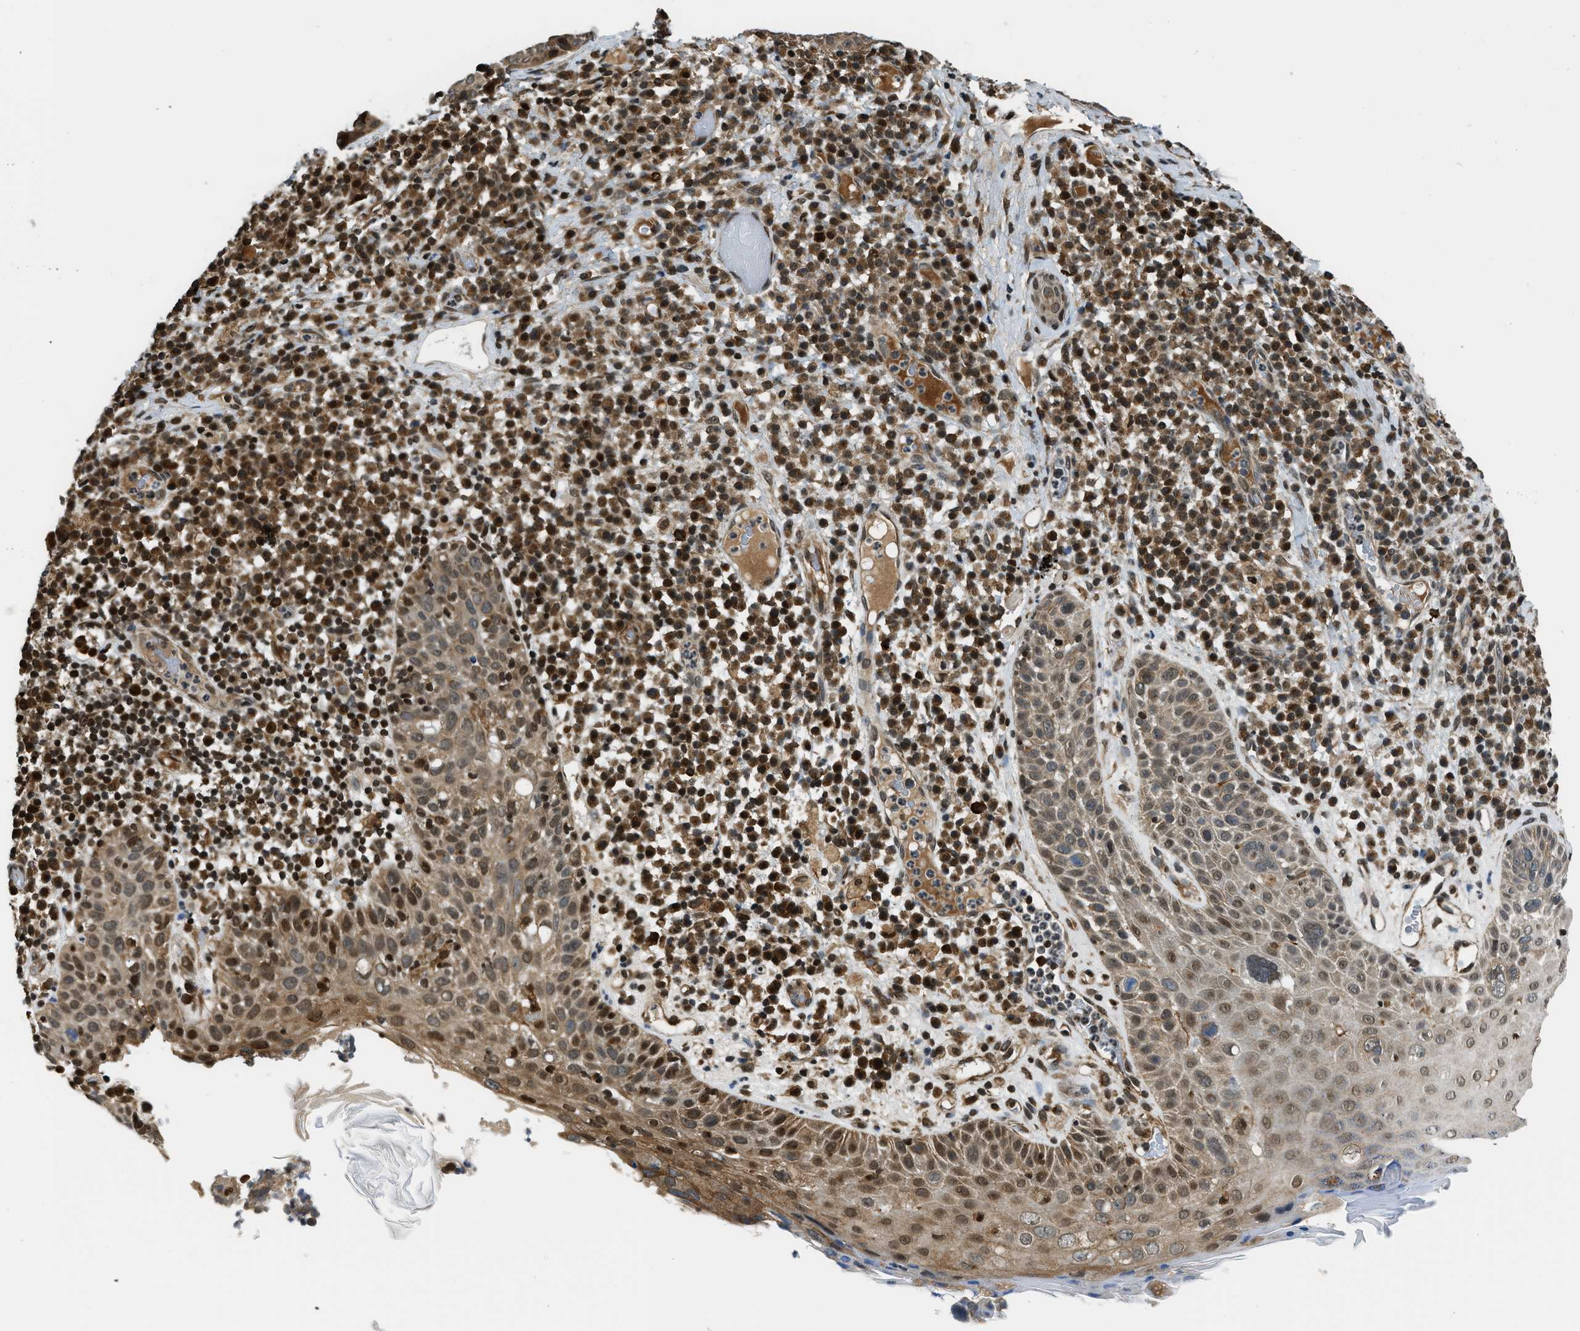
{"staining": {"intensity": "moderate", "quantity": ">75%", "location": "cytoplasmic/membranous"}, "tissue": "skin cancer", "cell_type": "Tumor cells", "image_type": "cancer", "snomed": [{"axis": "morphology", "description": "Squamous cell carcinoma in situ, NOS"}, {"axis": "morphology", "description": "Squamous cell carcinoma, NOS"}, {"axis": "topography", "description": "Skin"}], "caption": "Protein expression analysis of skin cancer (squamous cell carcinoma in situ) shows moderate cytoplasmic/membranous expression in about >75% of tumor cells. The staining was performed using DAB (3,3'-diaminobenzidine), with brown indicating positive protein expression. Nuclei are stained blue with hematoxylin.", "gene": "RETREG3", "patient": {"sex": "male", "age": 93}}